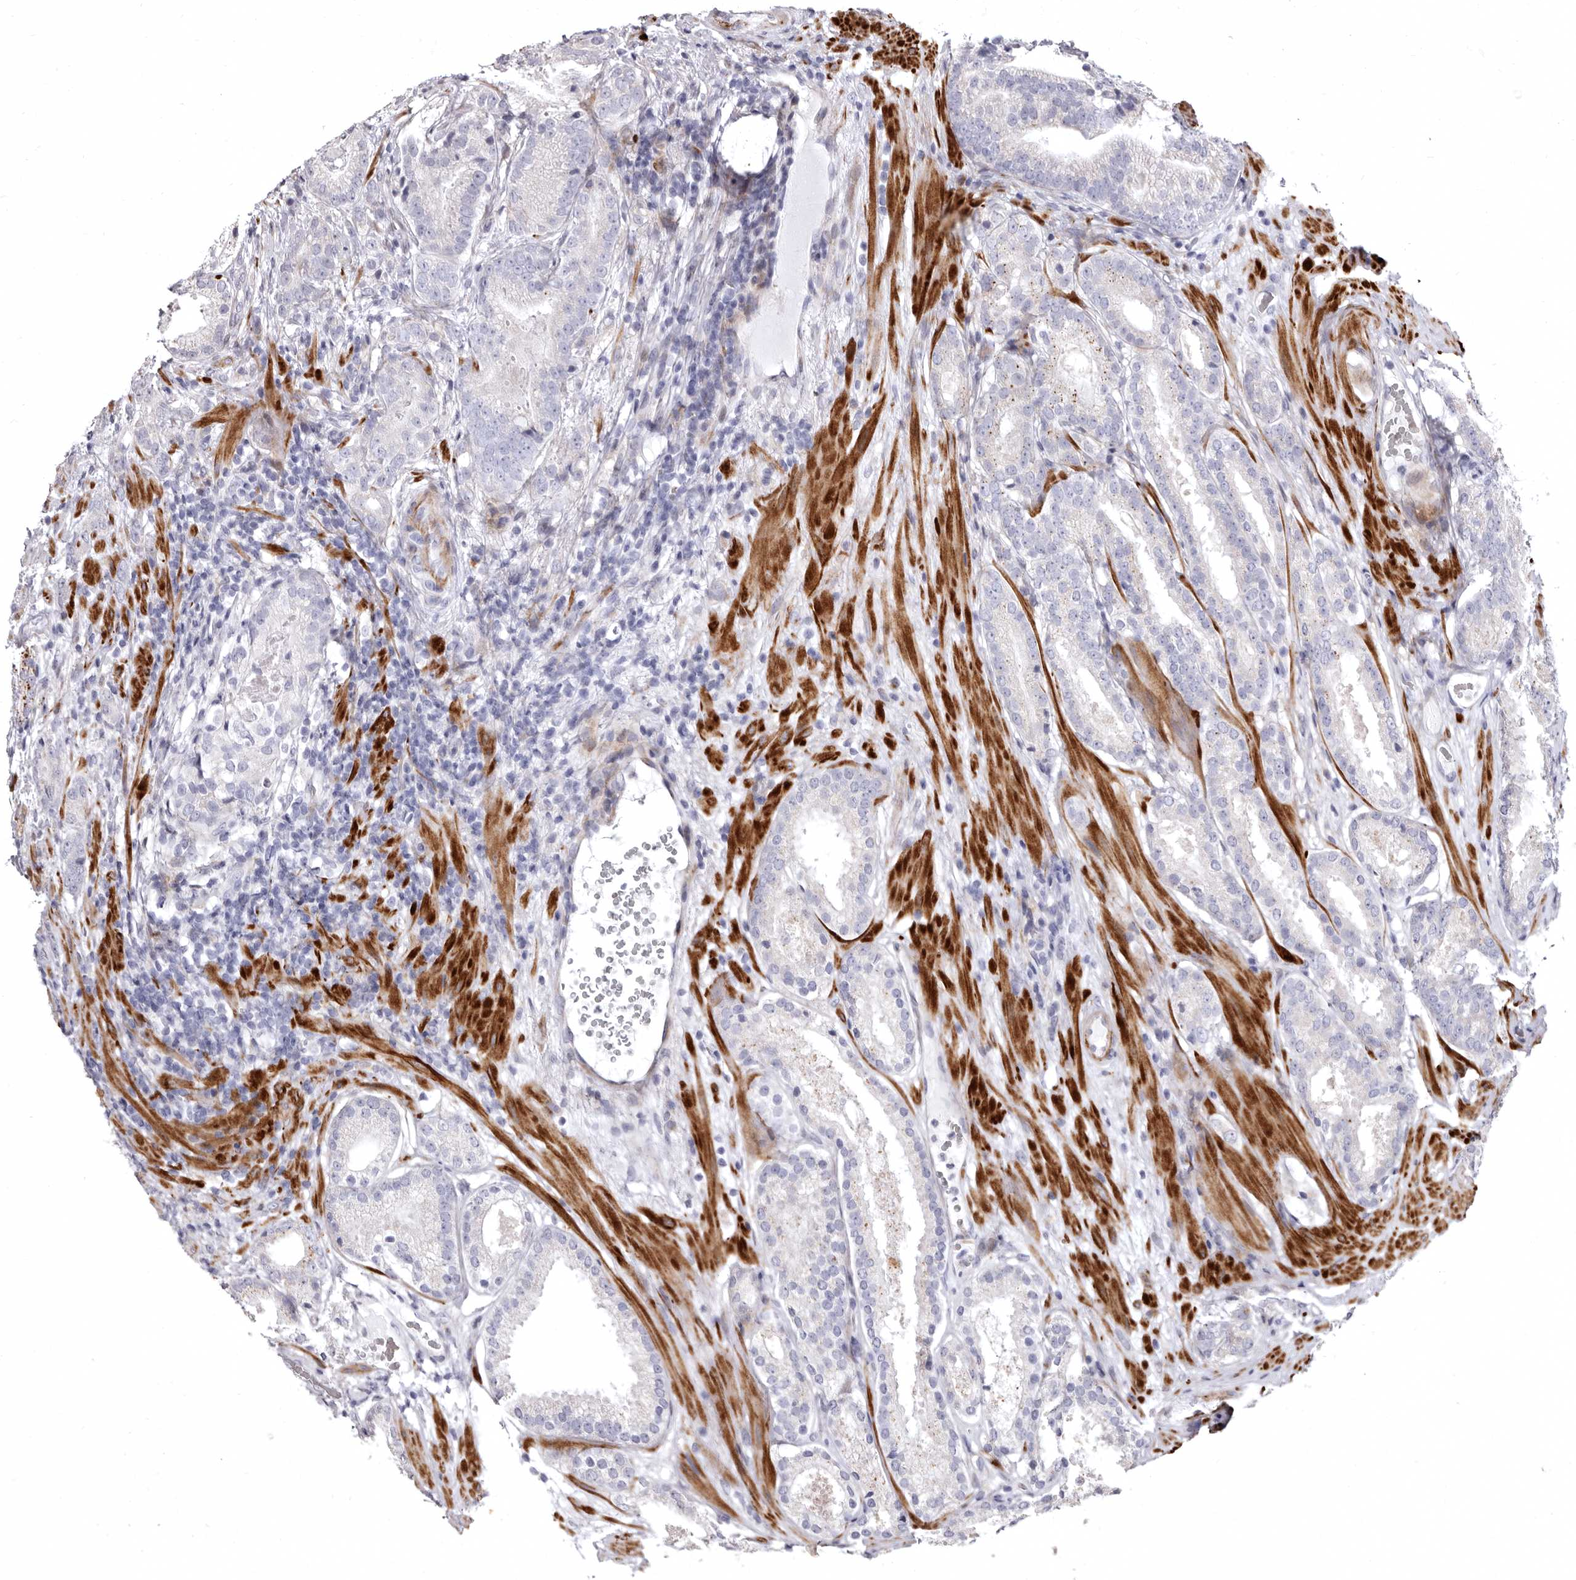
{"staining": {"intensity": "weak", "quantity": "25%-75%", "location": "cytoplasmic/membranous"}, "tissue": "prostate cancer", "cell_type": "Tumor cells", "image_type": "cancer", "snomed": [{"axis": "morphology", "description": "Adenocarcinoma, High grade"}, {"axis": "topography", "description": "Prostate"}], "caption": "Immunohistochemical staining of human prostate adenocarcinoma (high-grade) reveals low levels of weak cytoplasmic/membranous protein expression in approximately 25%-75% of tumor cells.", "gene": "AIDA", "patient": {"sex": "male", "age": 57}}